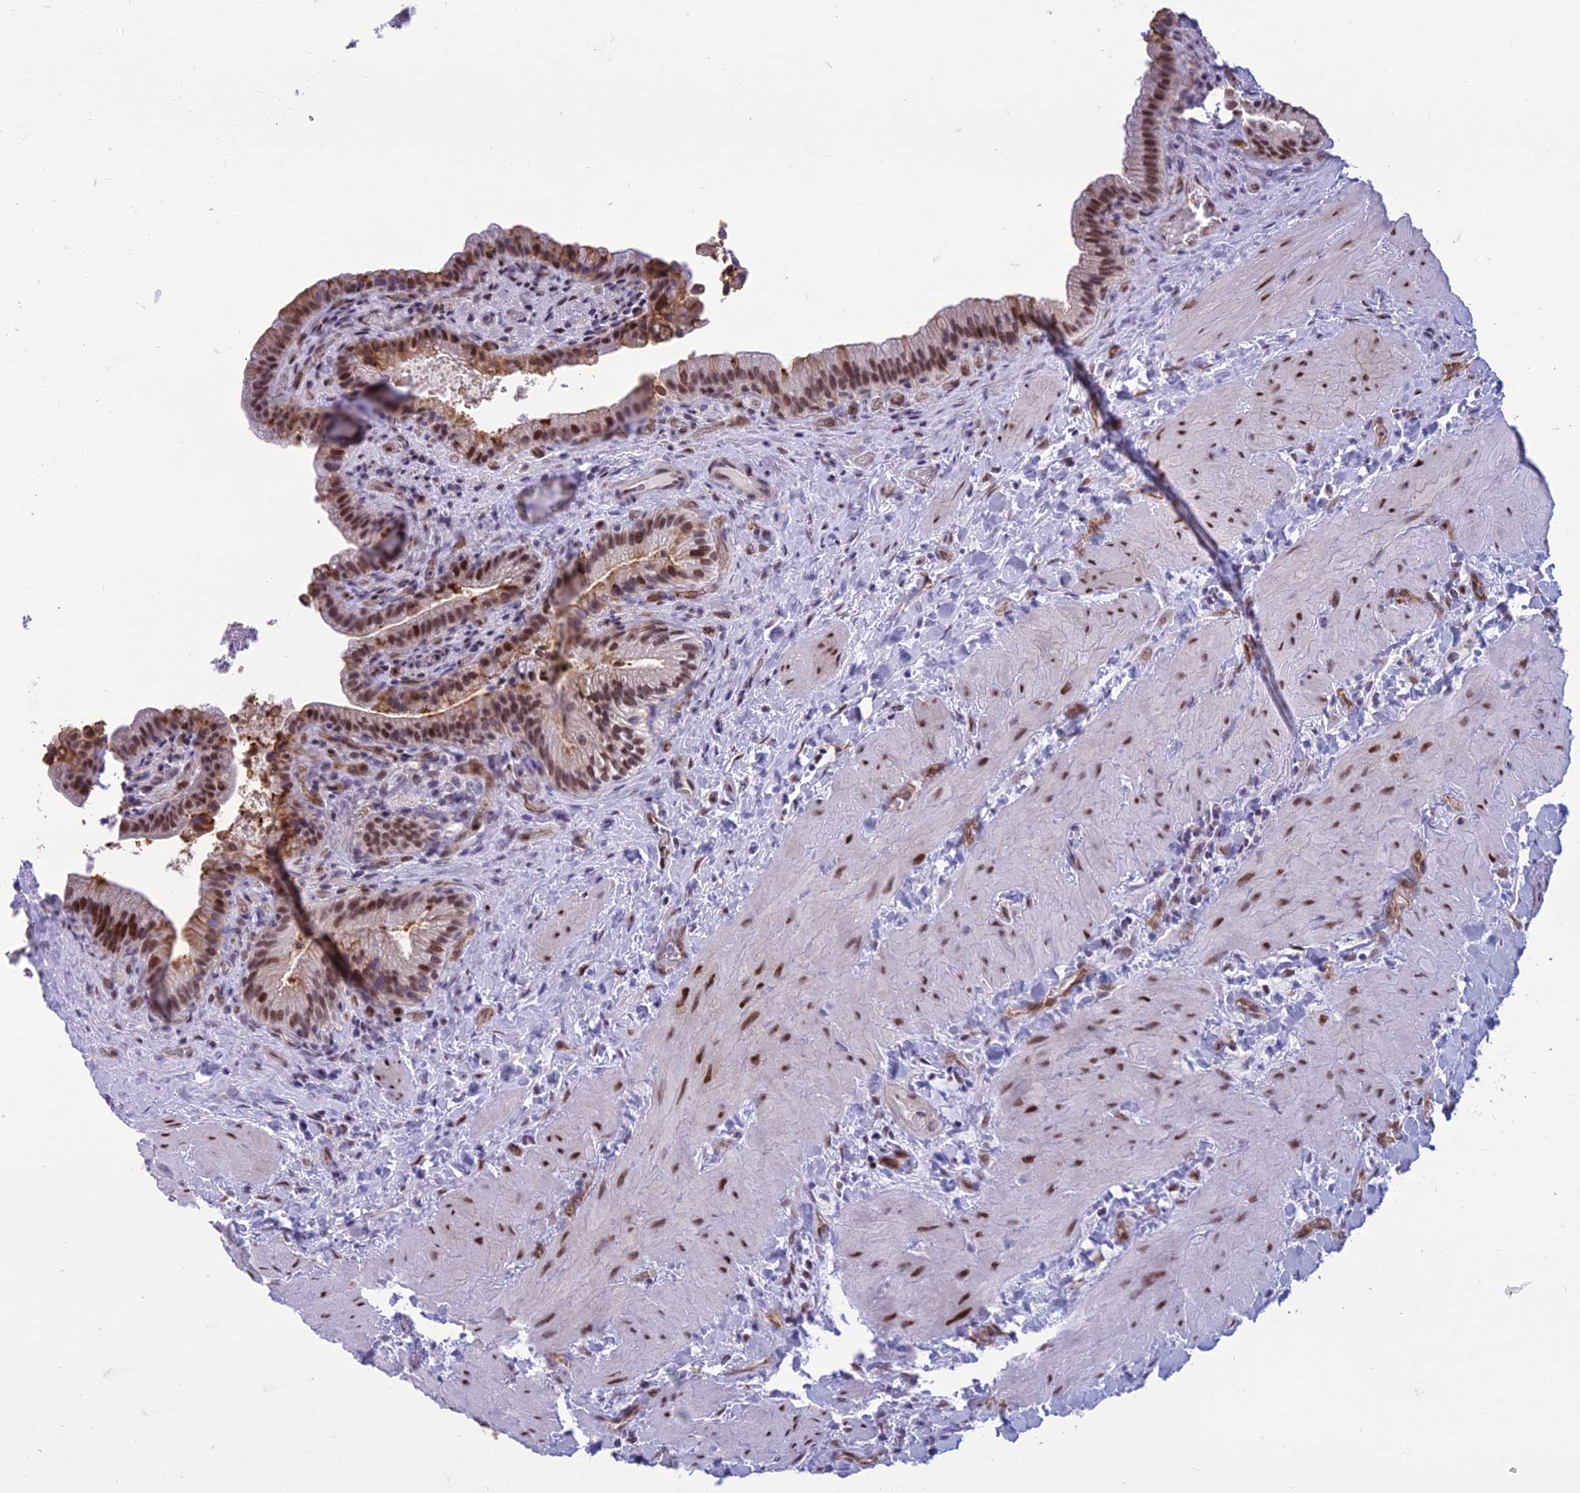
{"staining": {"intensity": "moderate", "quantity": ">75%", "location": "nuclear"}, "tissue": "gallbladder", "cell_type": "Glandular cells", "image_type": "normal", "snomed": [{"axis": "morphology", "description": "Normal tissue, NOS"}, {"axis": "topography", "description": "Gallbladder"}], "caption": "Gallbladder stained for a protein exhibits moderate nuclear positivity in glandular cells. (DAB (3,3'-diaminobenzidine) IHC with brightfield microscopy, high magnification).", "gene": "RANBP3", "patient": {"sex": "male", "age": 24}}